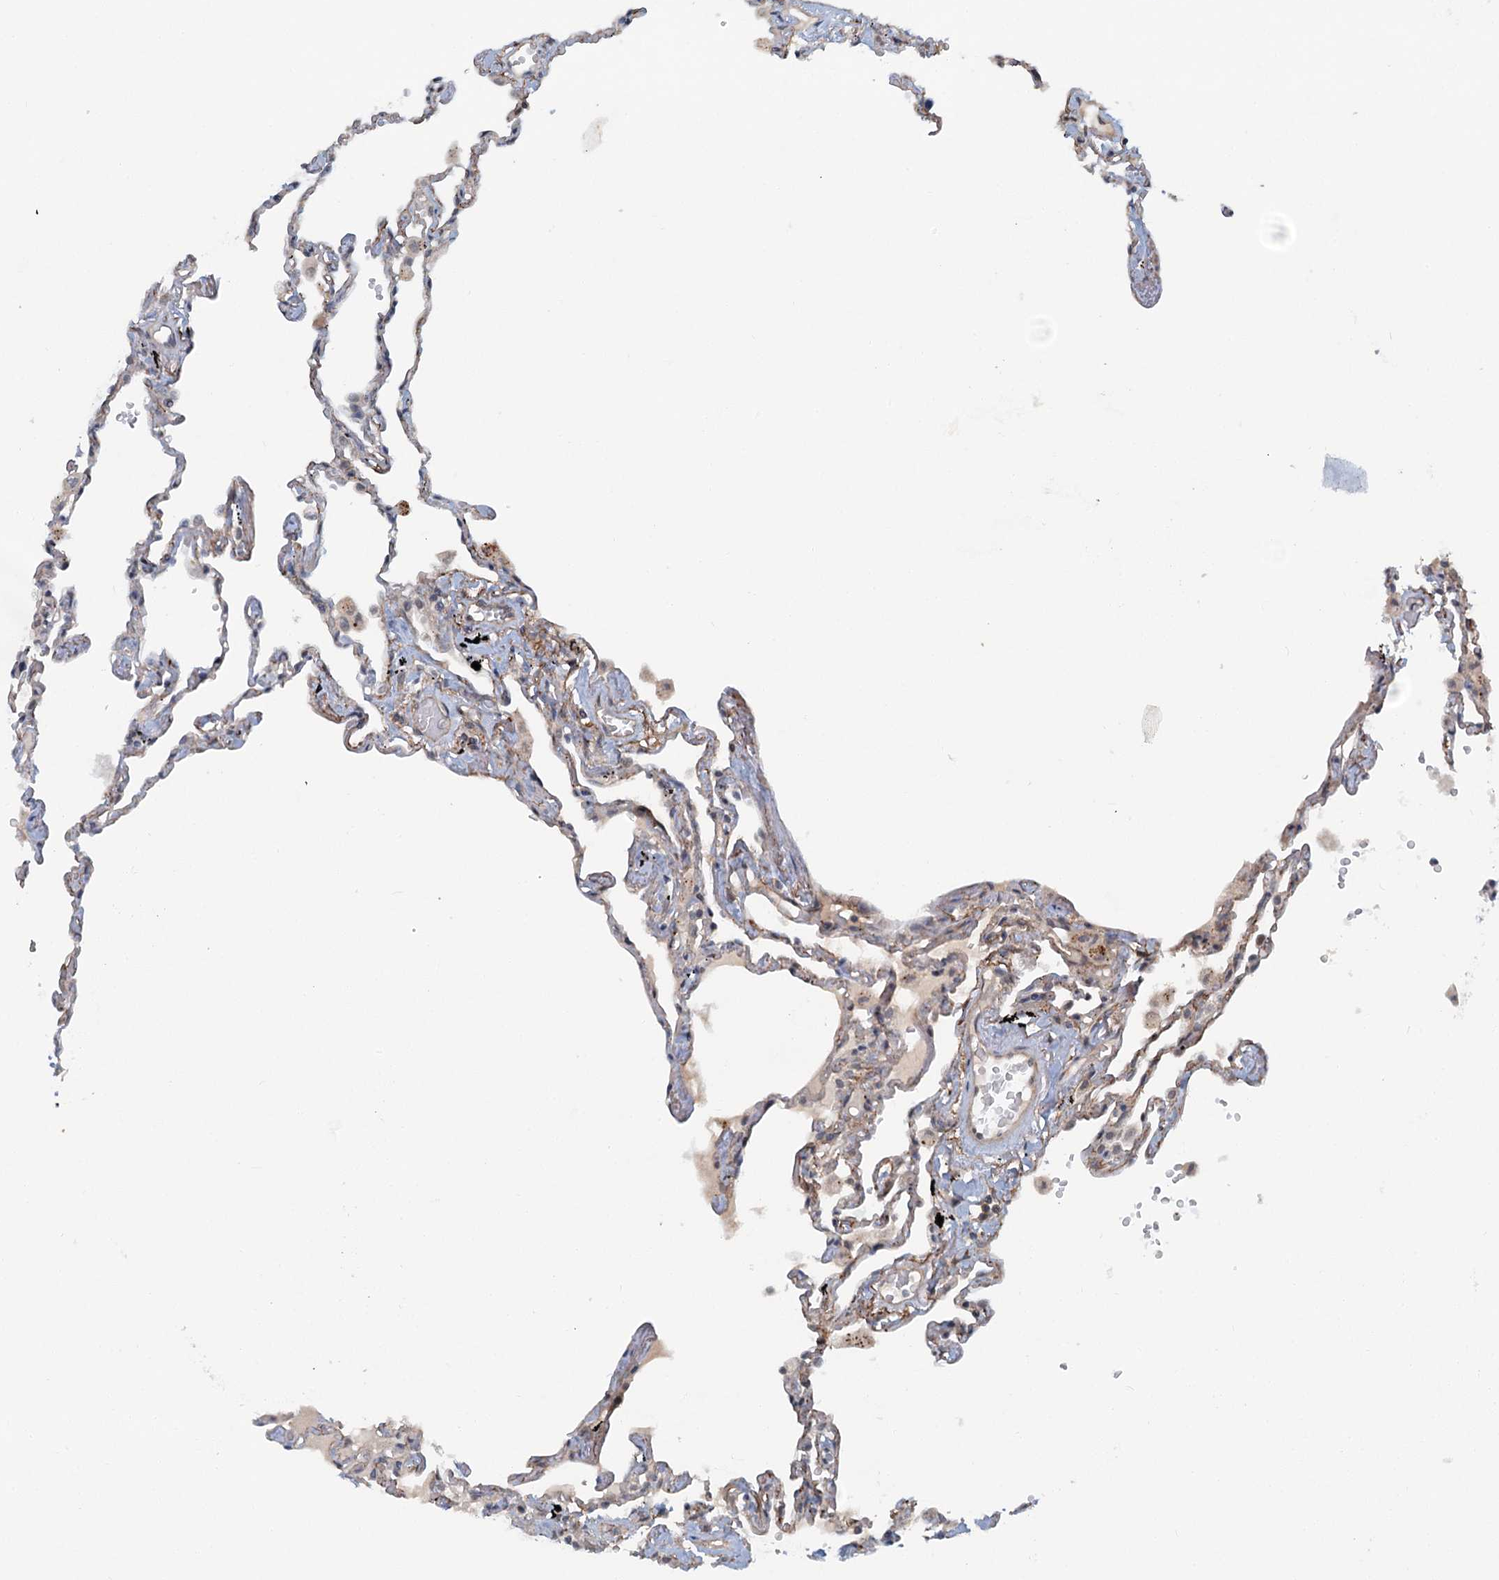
{"staining": {"intensity": "weak", "quantity": "25%-75%", "location": "cytoplasmic/membranous"}, "tissue": "lung", "cell_type": "Alveolar cells", "image_type": "normal", "snomed": [{"axis": "morphology", "description": "Normal tissue, NOS"}, {"axis": "topography", "description": "Lung"}], "caption": "Brown immunohistochemical staining in normal lung exhibits weak cytoplasmic/membranous positivity in about 25%-75% of alveolar cells. Ihc stains the protein in brown and the nuclei are stained blue.", "gene": "TAS2R42", "patient": {"sex": "female", "age": 67}}